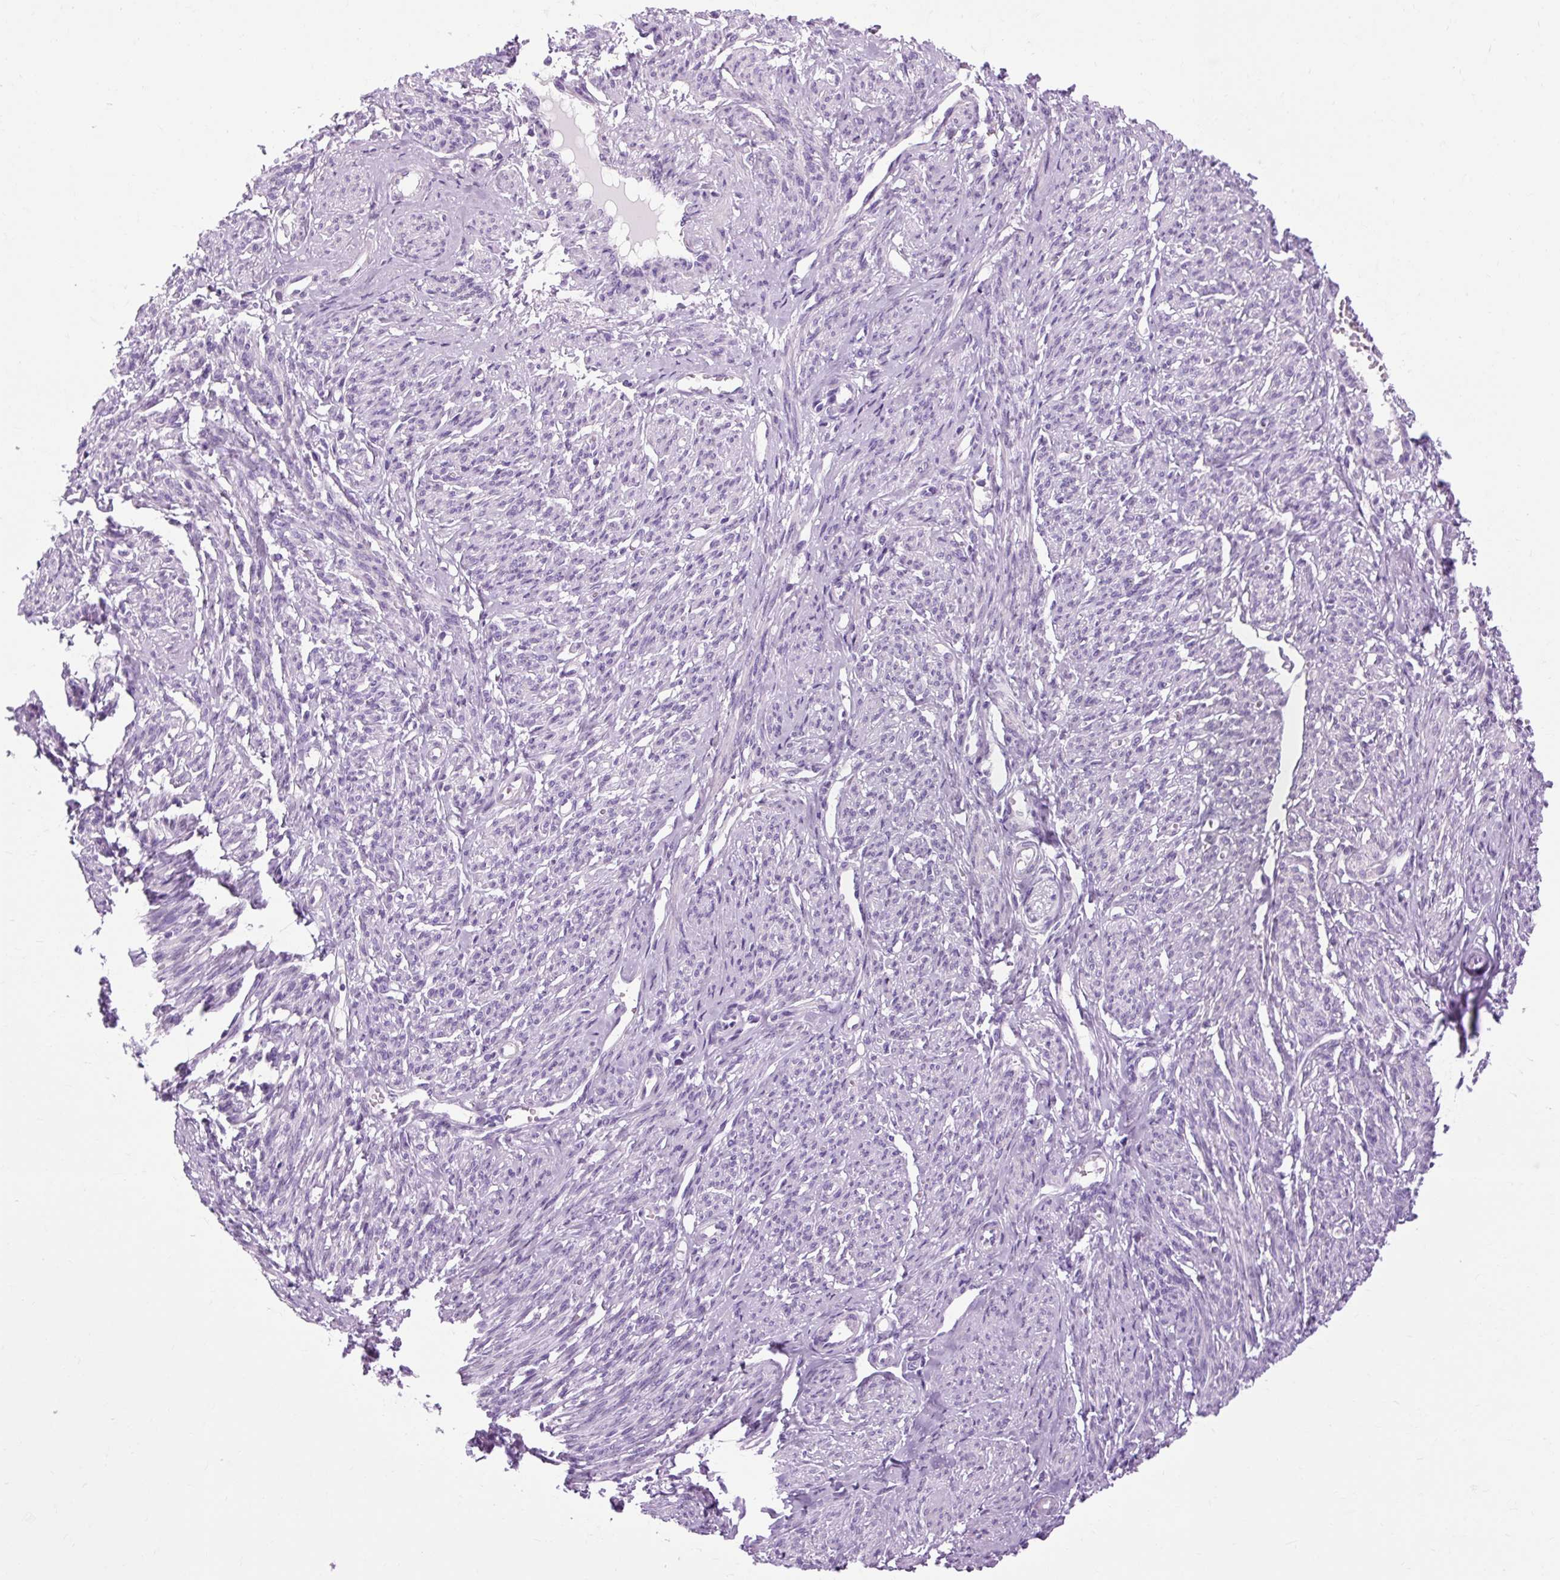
{"staining": {"intensity": "weak", "quantity": "25%-75%", "location": "cytoplasmic/membranous"}, "tissue": "smooth muscle", "cell_type": "Smooth muscle cells", "image_type": "normal", "snomed": [{"axis": "morphology", "description": "Normal tissue, NOS"}, {"axis": "topography", "description": "Smooth muscle"}], "caption": "IHC (DAB (3,3'-diaminobenzidine)) staining of benign smooth muscle exhibits weak cytoplasmic/membranous protein positivity in approximately 25%-75% of smooth muscle cells.", "gene": "OOEP", "patient": {"sex": "female", "age": 65}}